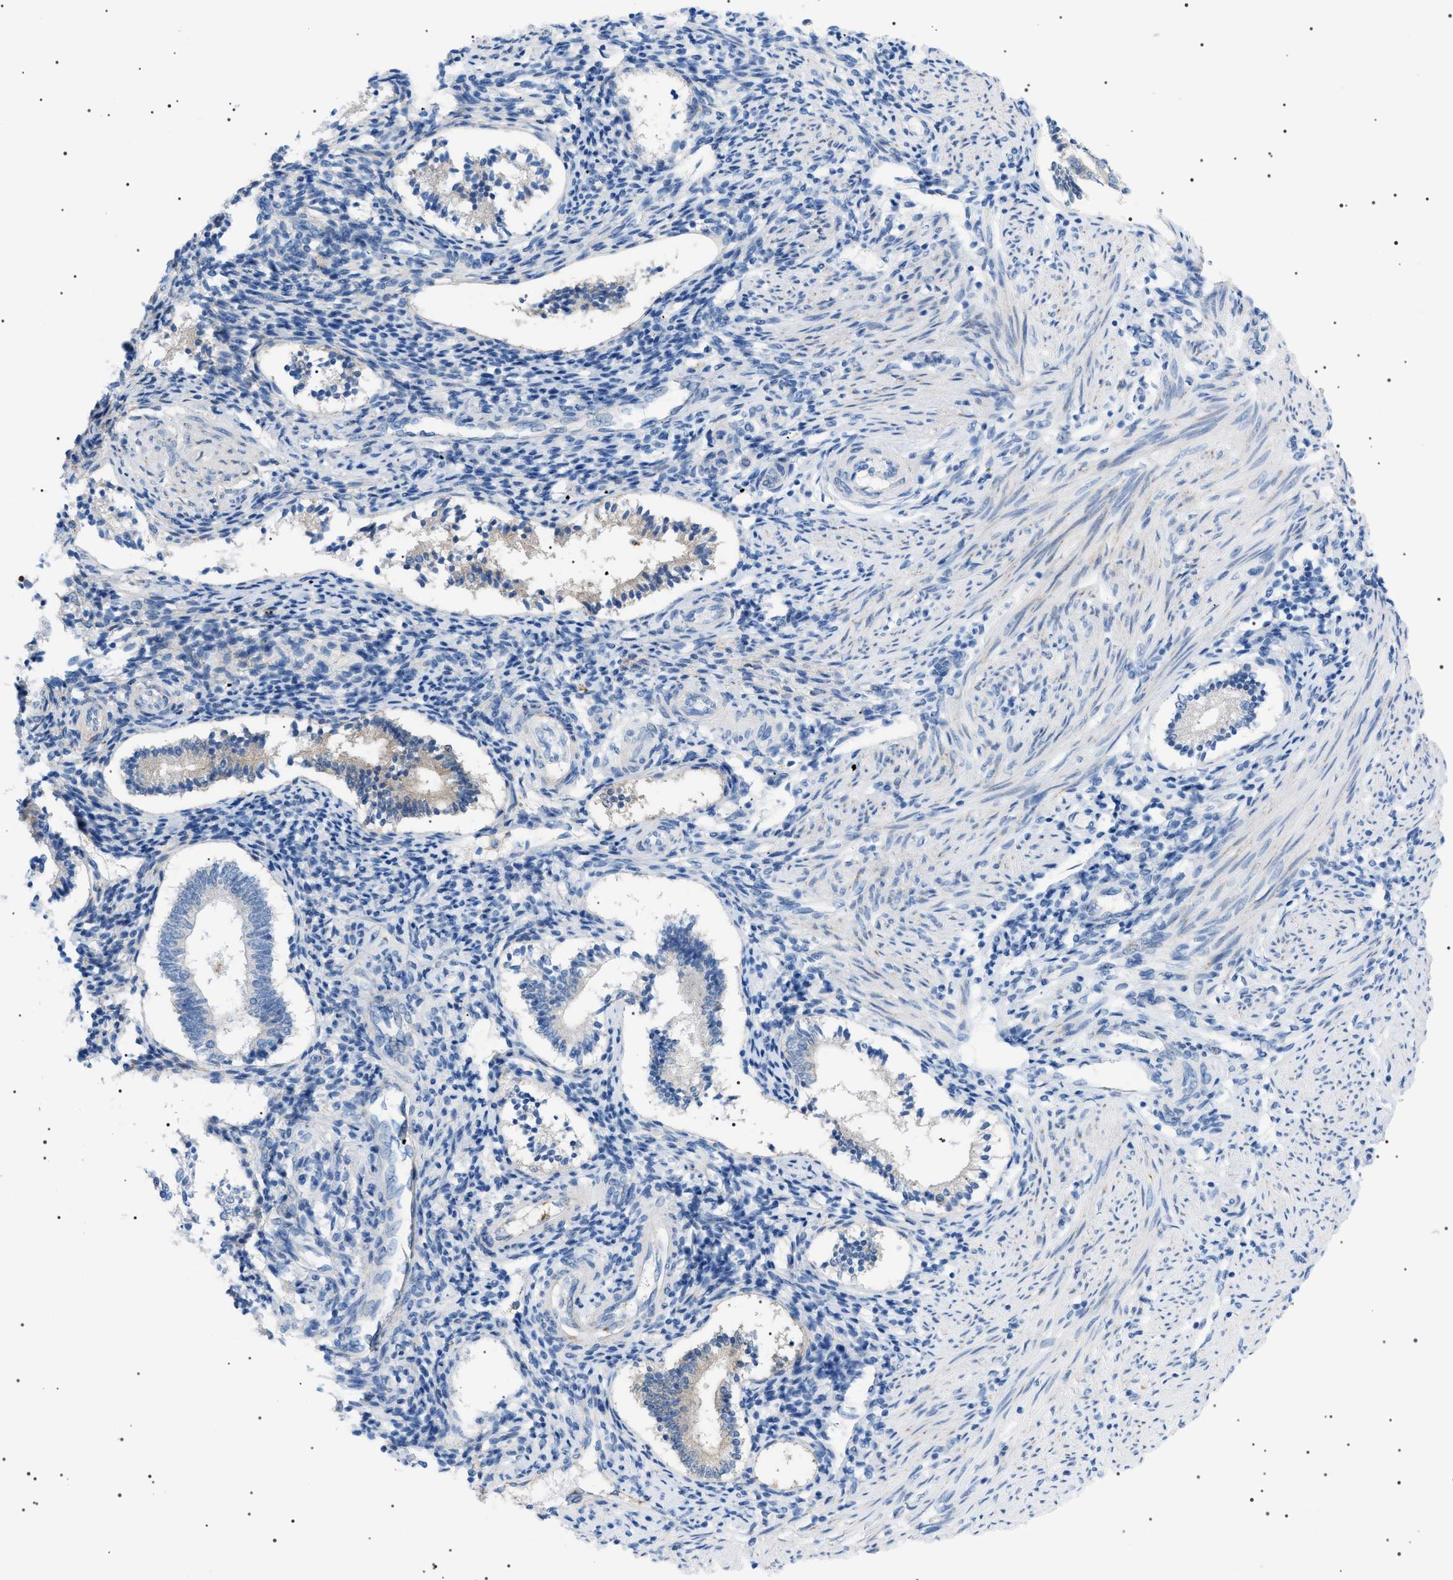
{"staining": {"intensity": "negative", "quantity": "none", "location": "none"}, "tissue": "endometrium", "cell_type": "Cells in endometrial stroma", "image_type": "normal", "snomed": [{"axis": "morphology", "description": "Normal tissue, NOS"}, {"axis": "topography", "description": "Endometrium"}], "caption": "Immunohistochemistry (IHC) of benign human endometrium exhibits no positivity in cells in endometrial stroma.", "gene": "LPA", "patient": {"sex": "female", "age": 42}}